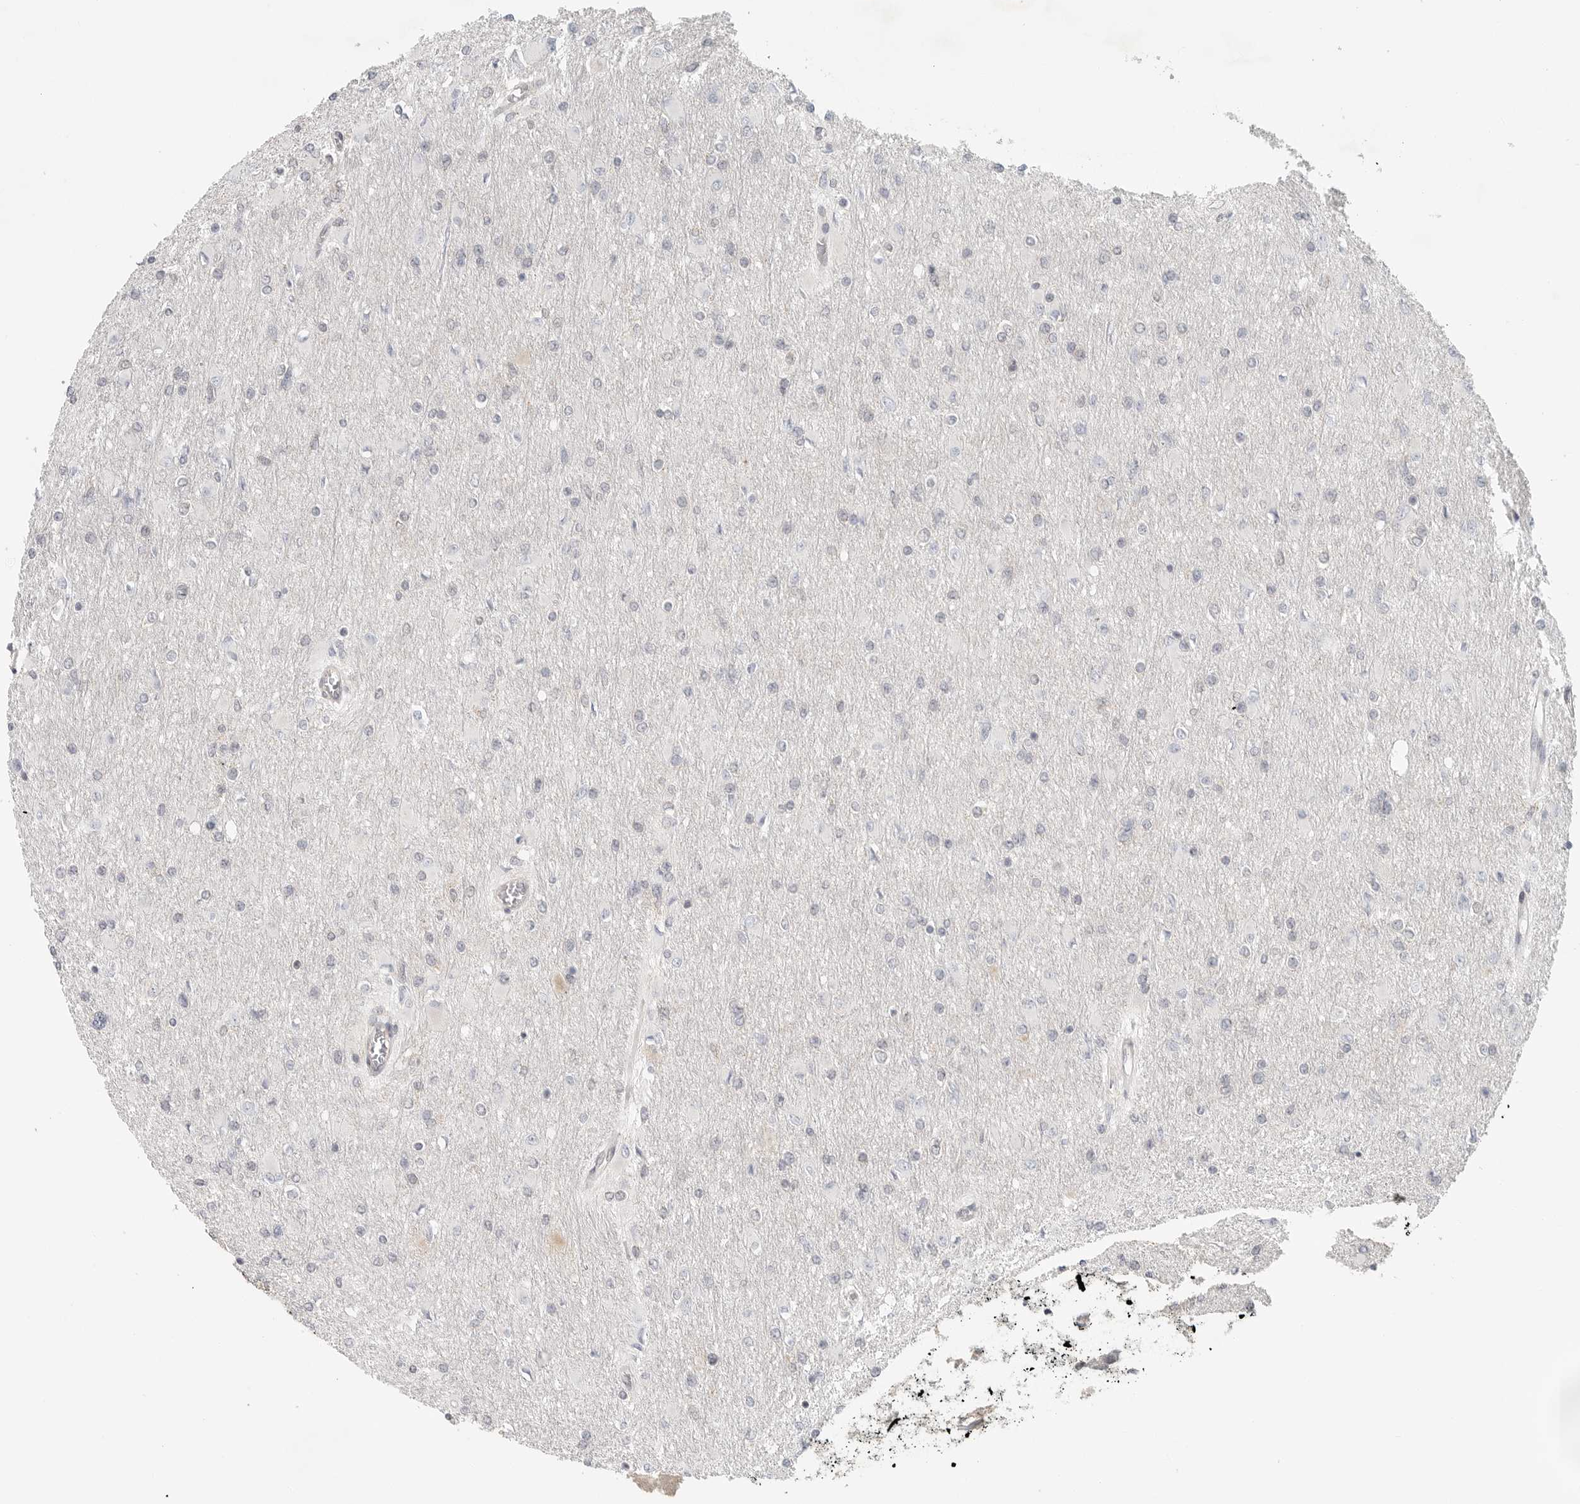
{"staining": {"intensity": "negative", "quantity": "none", "location": "none"}, "tissue": "glioma", "cell_type": "Tumor cells", "image_type": "cancer", "snomed": [{"axis": "morphology", "description": "Glioma, malignant, High grade"}, {"axis": "topography", "description": "Cerebral cortex"}], "caption": "Tumor cells show no significant expression in glioma.", "gene": "HDAC6", "patient": {"sex": "female", "age": 36}}